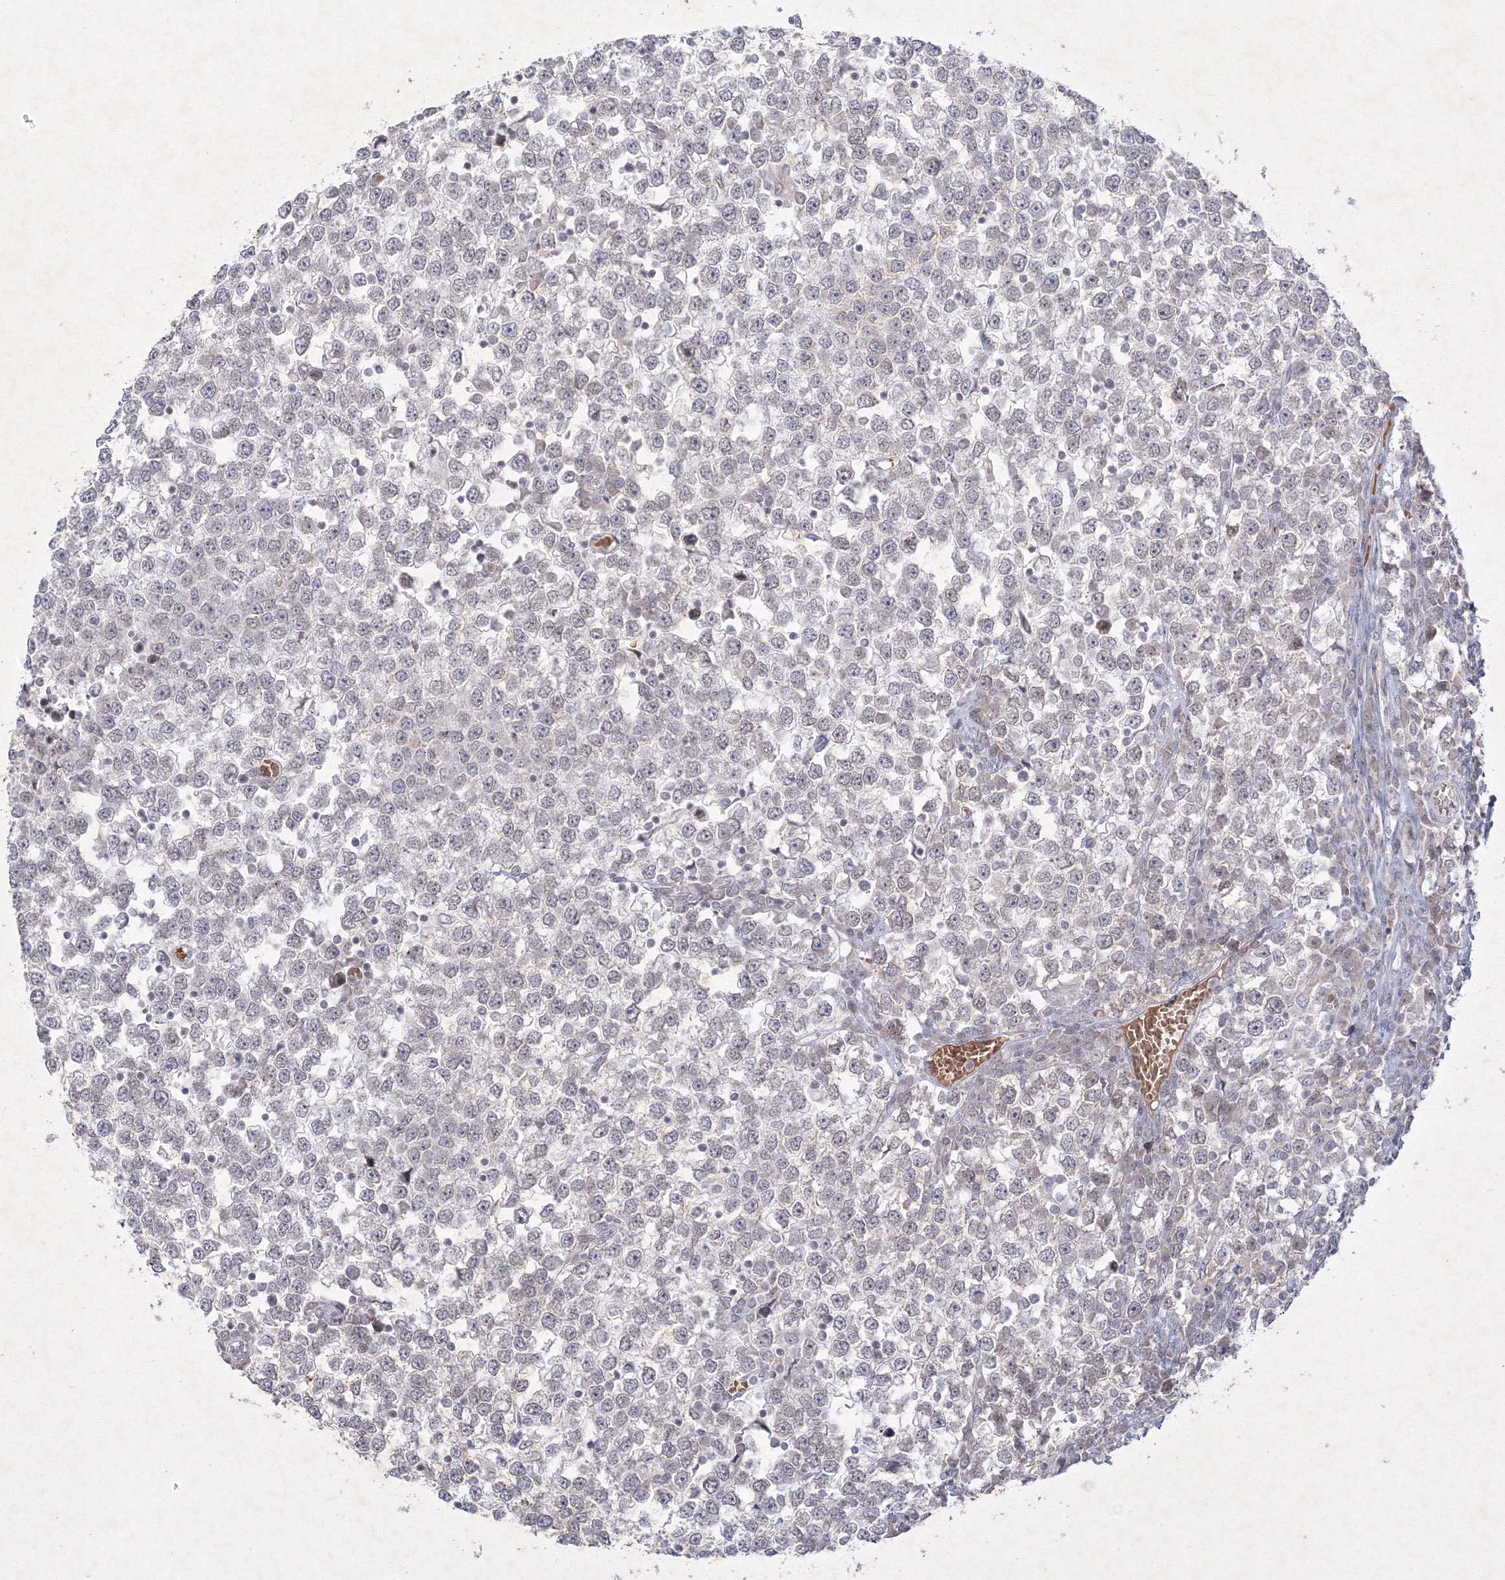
{"staining": {"intensity": "negative", "quantity": "none", "location": "none"}, "tissue": "testis cancer", "cell_type": "Tumor cells", "image_type": "cancer", "snomed": [{"axis": "morphology", "description": "Seminoma, NOS"}, {"axis": "topography", "description": "Testis"}], "caption": "This is an IHC image of human testis seminoma. There is no positivity in tumor cells.", "gene": "NXPE3", "patient": {"sex": "male", "age": 65}}